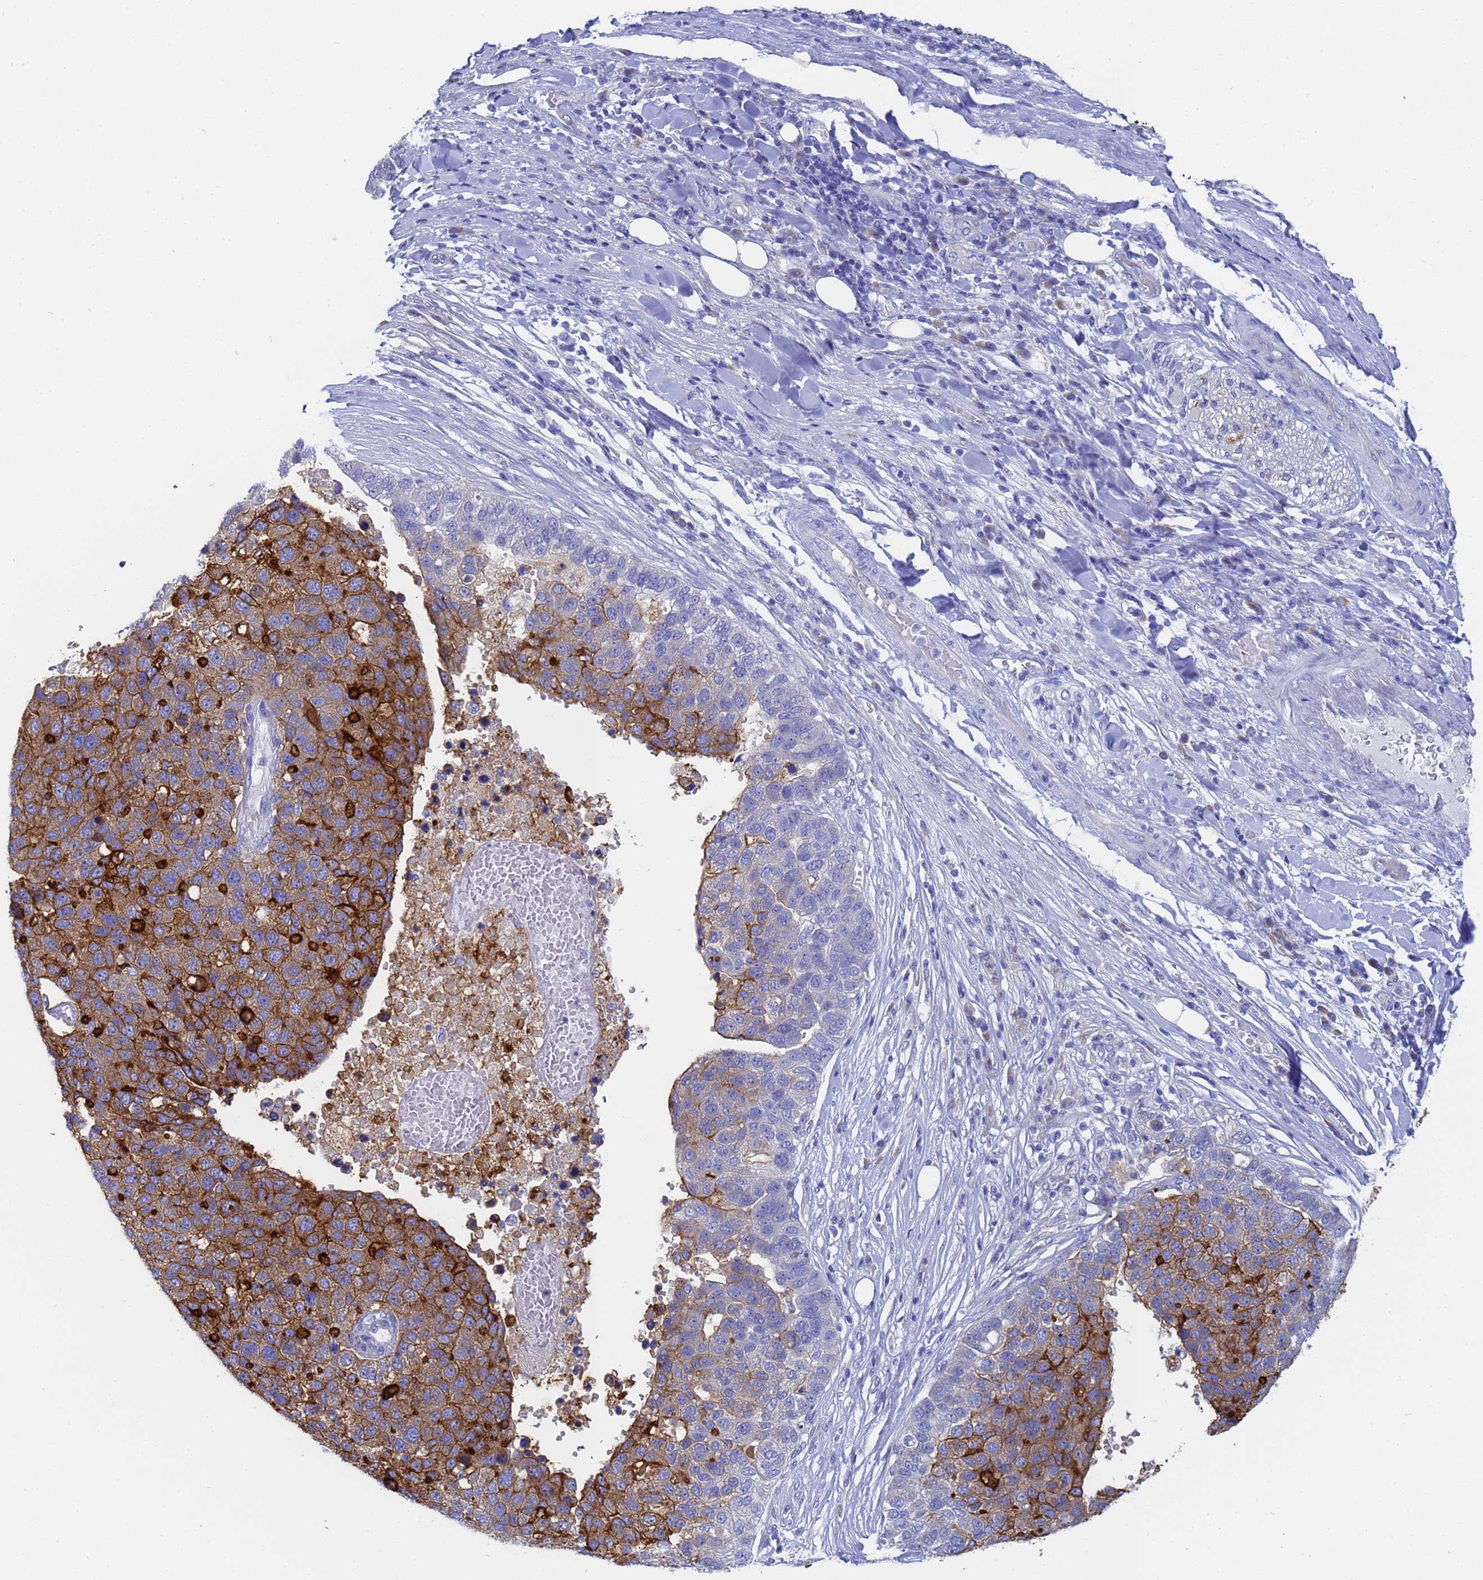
{"staining": {"intensity": "strong", "quantity": ">75%", "location": "cytoplasmic/membranous"}, "tissue": "pancreatic cancer", "cell_type": "Tumor cells", "image_type": "cancer", "snomed": [{"axis": "morphology", "description": "Adenocarcinoma, NOS"}, {"axis": "topography", "description": "Pancreas"}], "caption": "There is high levels of strong cytoplasmic/membranous staining in tumor cells of adenocarcinoma (pancreatic), as demonstrated by immunohistochemical staining (brown color).", "gene": "TM4SF4", "patient": {"sex": "female", "age": 61}}